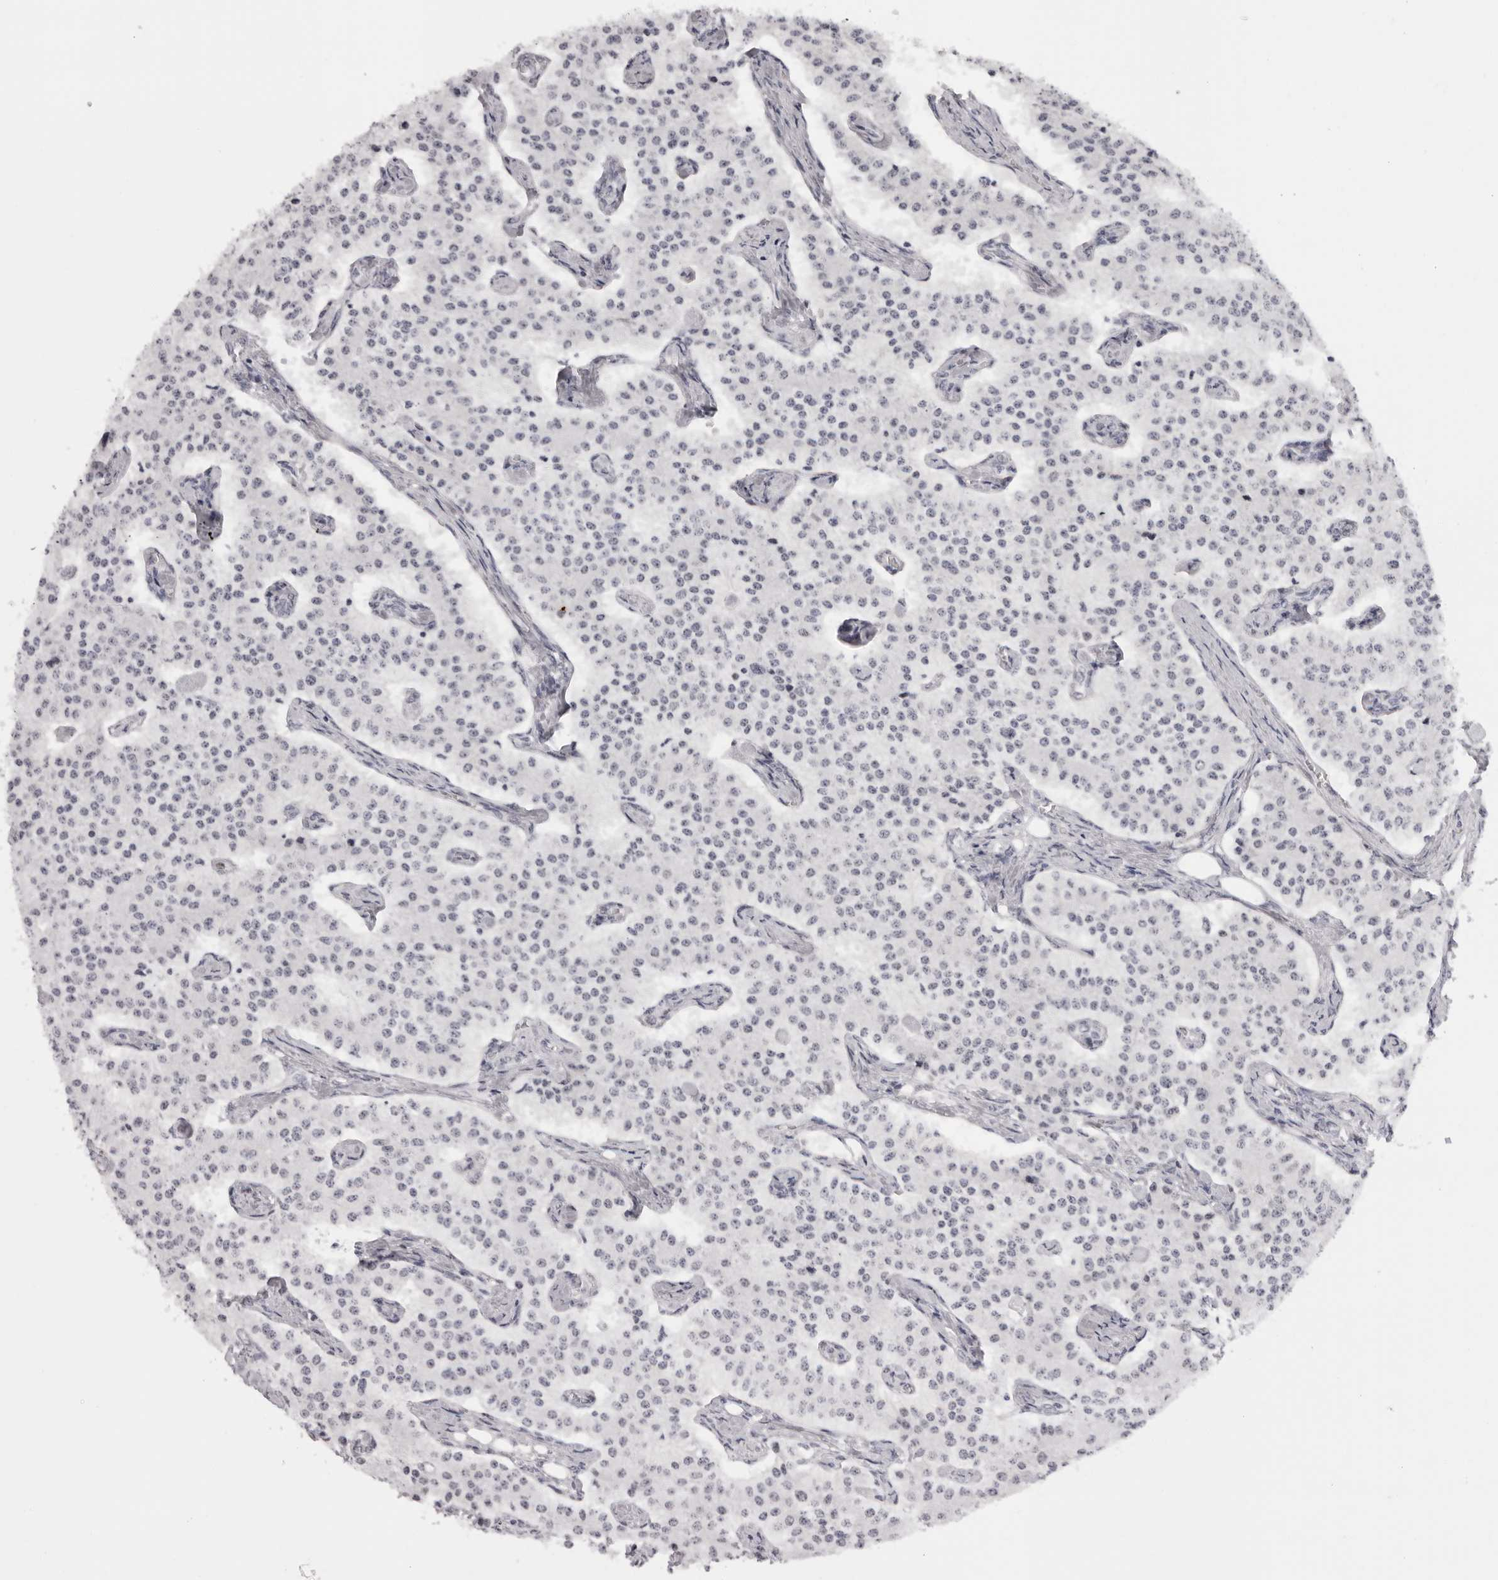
{"staining": {"intensity": "negative", "quantity": "none", "location": "none"}, "tissue": "carcinoid", "cell_type": "Tumor cells", "image_type": "cancer", "snomed": [{"axis": "morphology", "description": "Carcinoid, malignant, NOS"}, {"axis": "topography", "description": "Colon"}], "caption": "Immunohistochemical staining of human malignant carcinoid reveals no significant positivity in tumor cells.", "gene": "MAFK", "patient": {"sex": "female", "age": 52}}